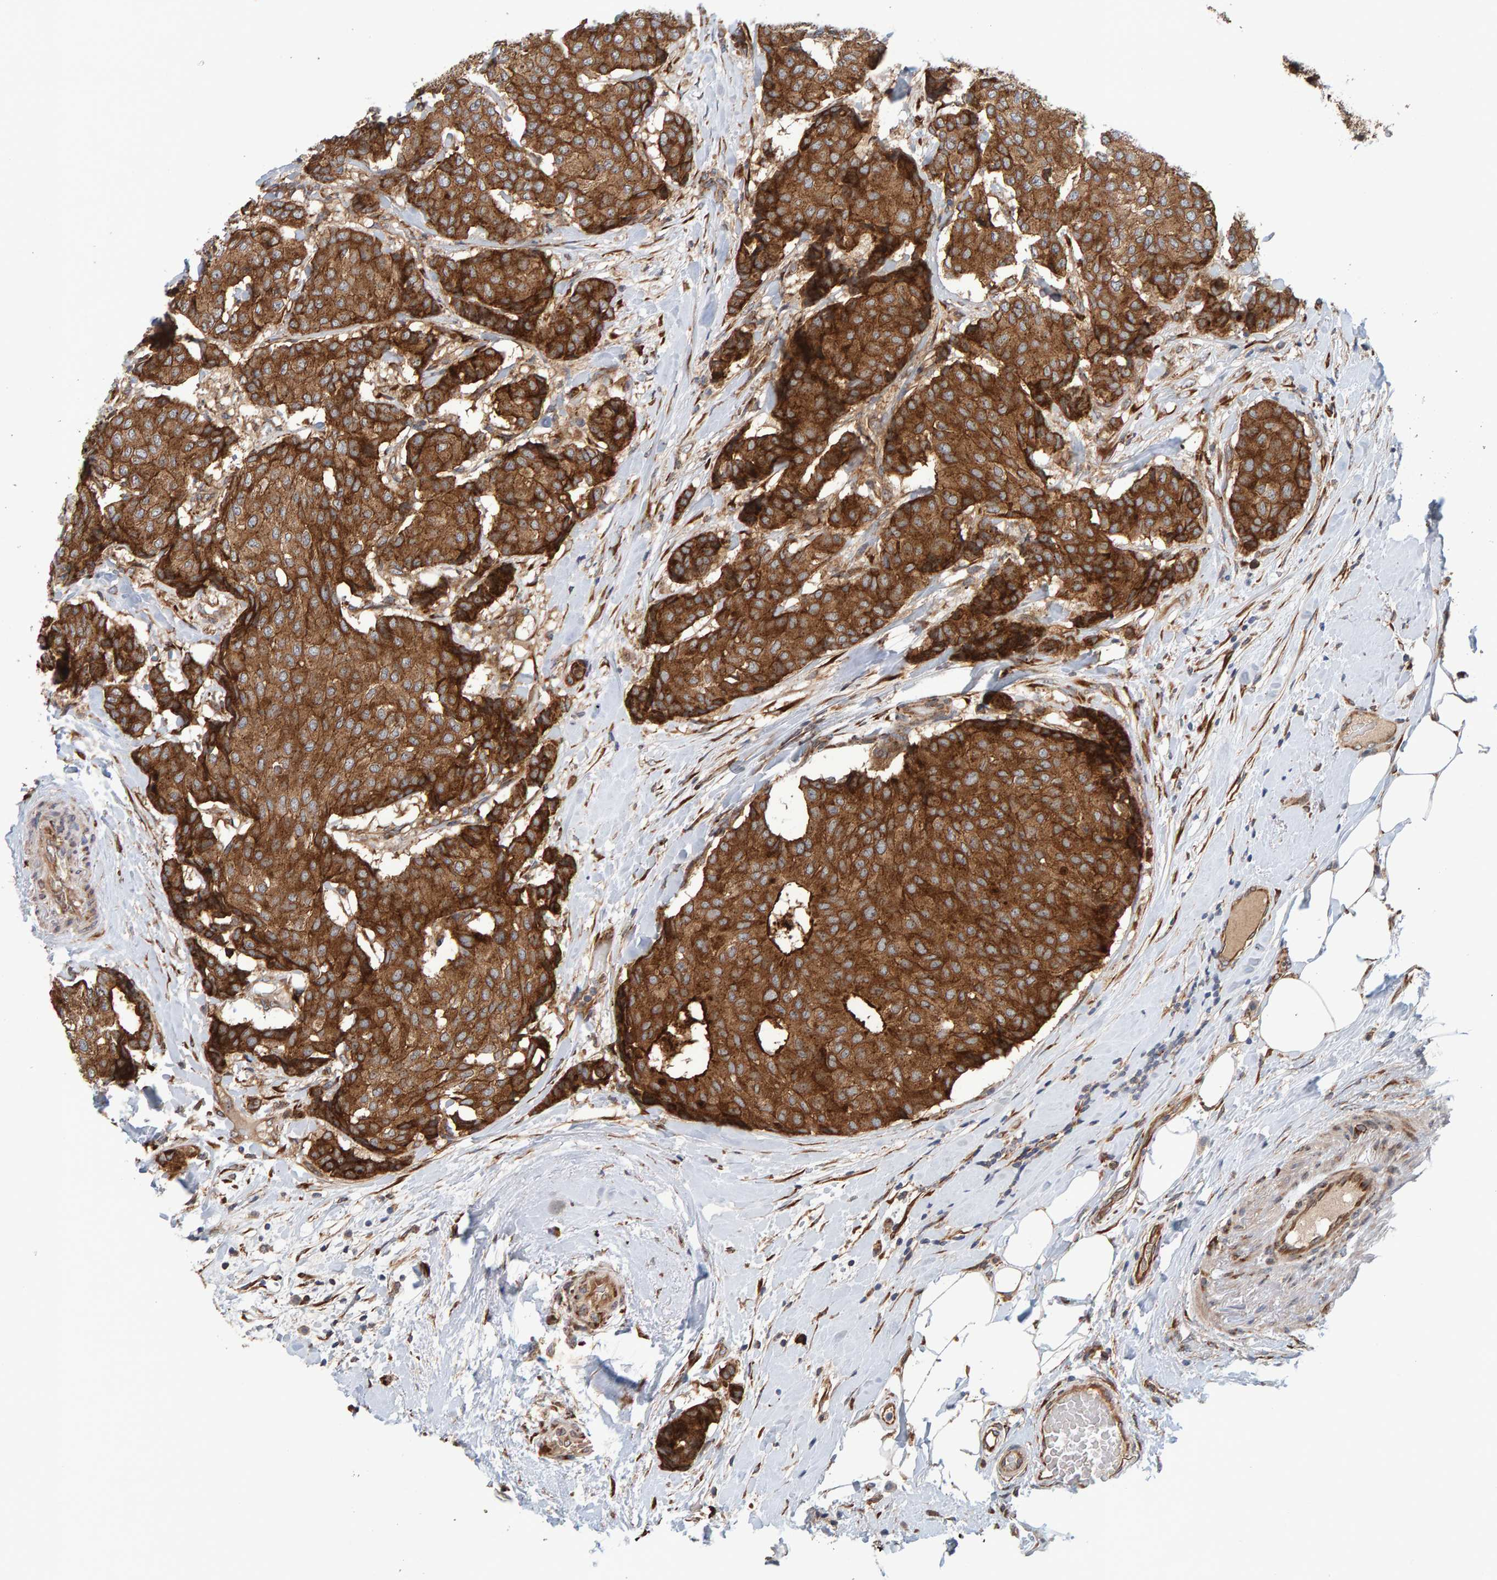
{"staining": {"intensity": "strong", "quantity": ">75%", "location": "cytoplasmic/membranous"}, "tissue": "breast cancer", "cell_type": "Tumor cells", "image_type": "cancer", "snomed": [{"axis": "morphology", "description": "Duct carcinoma"}, {"axis": "topography", "description": "Breast"}], "caption": "The photomicrograph exhibits immunohistochemical staining of breast cancer (infiltrating ductal carcinoma). There is strong cytoplasmic/membranous positivity is present in about >75% of tumor cells. The staining was performed using DAB to visualize the protein expression in brown, while the nuclei were stained in blue with hematoxylin (Magnification: 20x).", "gene": "BAIAP2", "patient": {"sex": "female", "age": 75}}